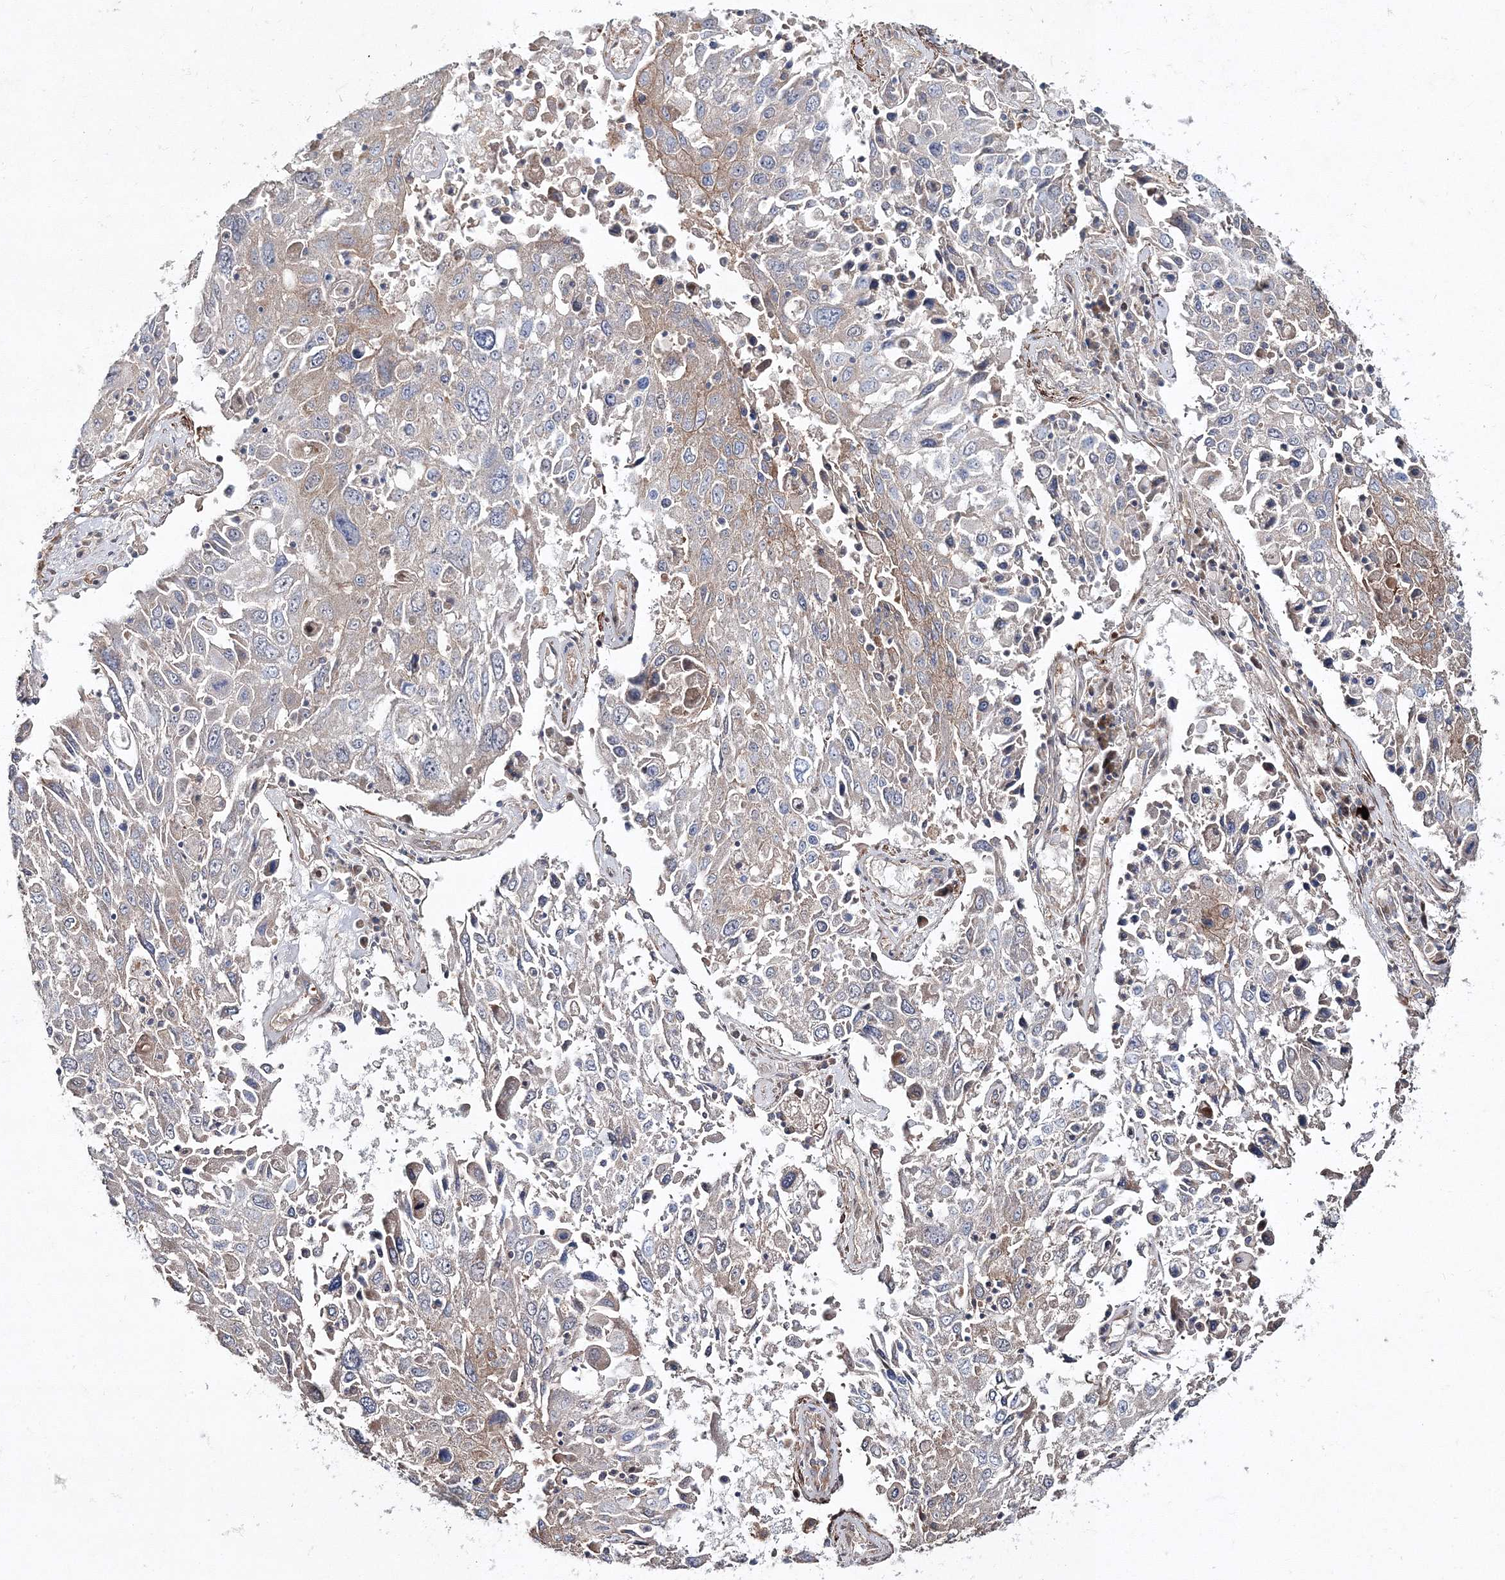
{"staining": {"intensity": "negative", "quantity": "none", "location": "none"}, "tissue": "lung cancer", "cell_type": "Tumor cells", "image_type": "cancer", "snomed": [{"axis": "morphology", "description": "Squamous cell carcinoma, NOS"}, {"axis": "topography", "description": "Lung"}], "caption": "Tumor cells show no significant staining in lung squamous cell carcinoma.", "gene": "ZSWIM6", "patient": {"sex": "male", "age": 65}}